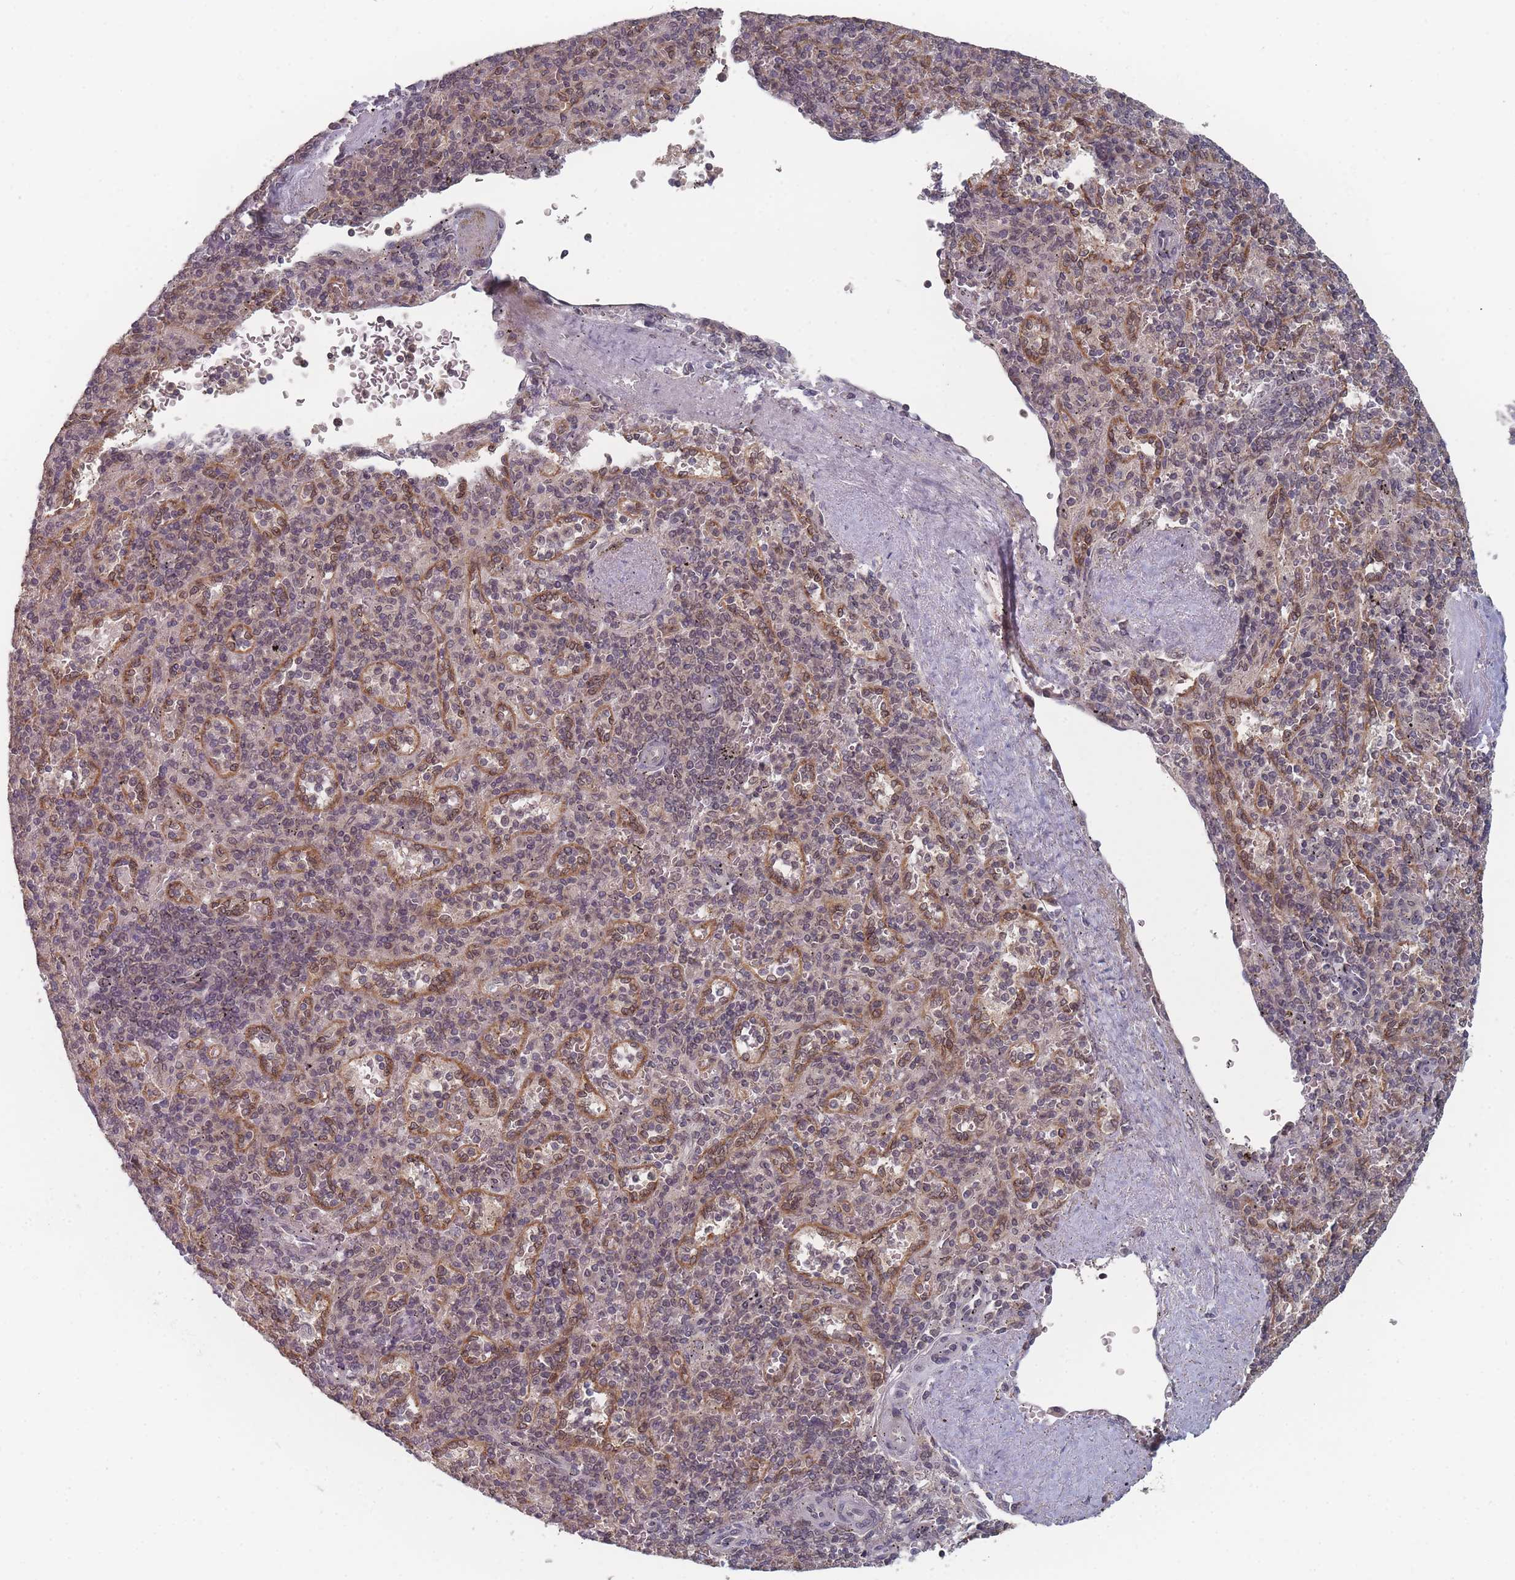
{"staining": {"intensity": "weak", "quantity": "<25%", "location": "nuclear"}, "tissue": "spleen", "cell_type": "Cells in red pulp", "image_type": "normal", "snomed": [{"axis": "morphology", "description": "Normal tissue, NOS"}, {"axis": "topography", "description": "Spleen"}], "caption": "This is an immunohistochemistry (IHC) image of unremarkable human spleen. There is no staining in cells in red pulp.", "gene": "TBC1D25", "patient": {"sex": "male", "age": 82}}